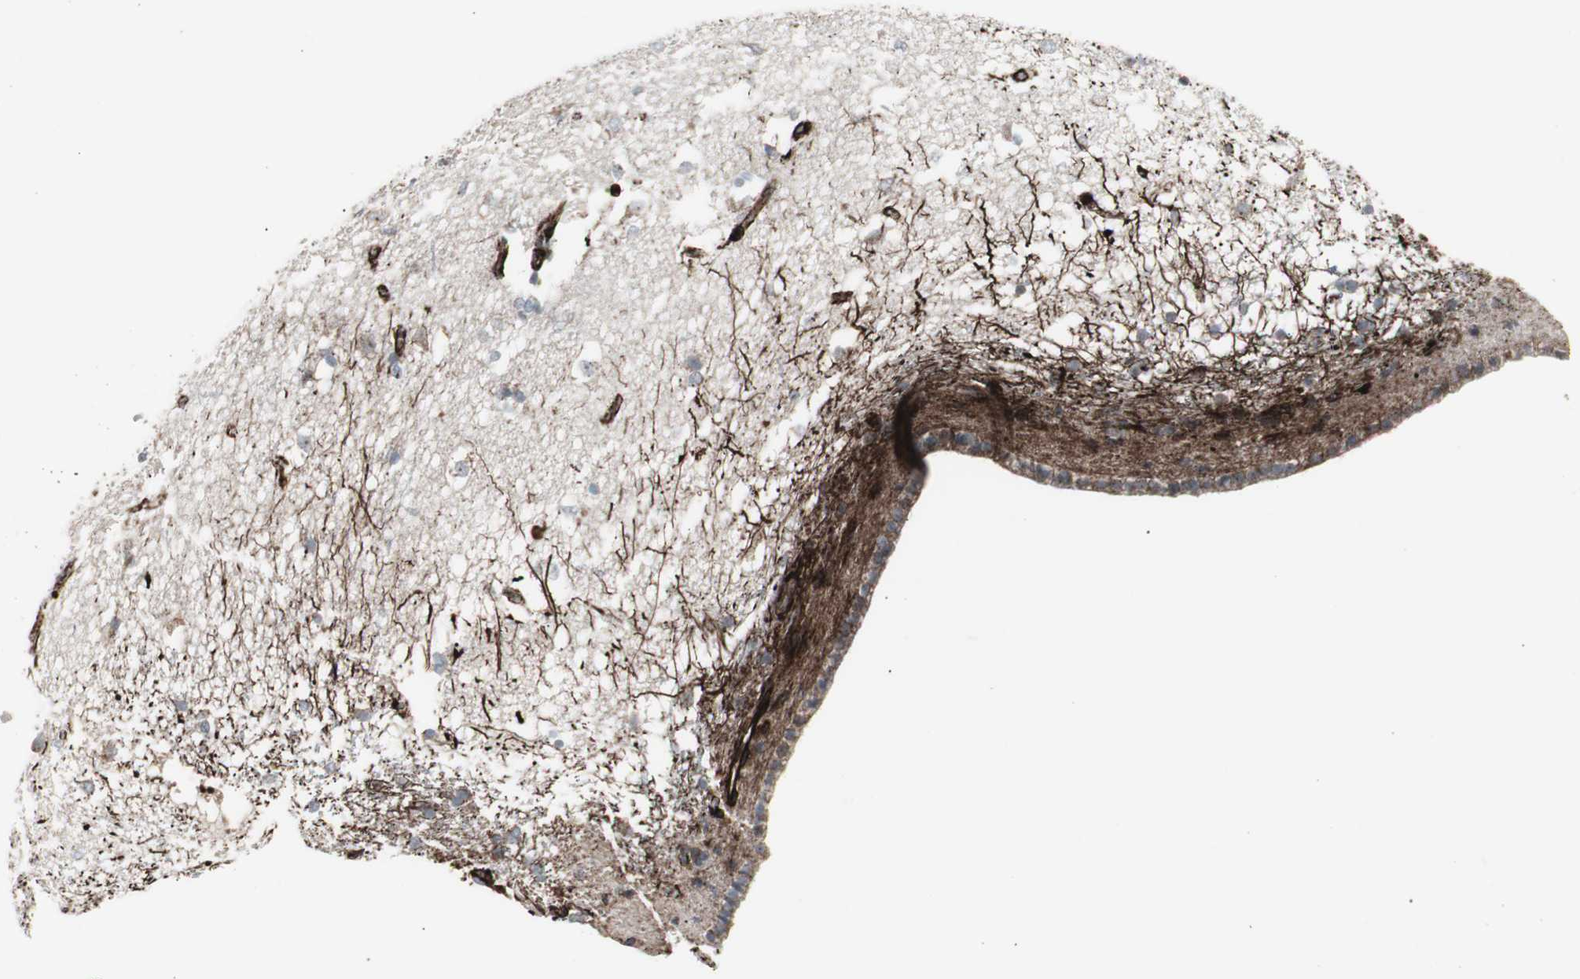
{"staining": {"intensity": "negative", "quantity": "none", "location": "none"}, "tissue": "caudate", "cell_type": "Glial cells", "image_type": "normal", "snomed": [{"axis": "morphology", "description": "Normal tissue, NOS"}, {"axis": "topography", "description": "Lateral ventricle wall"}], "caption": "Immunohistochemistry (IHC) of unremarkable caudate displays no staining in glial cells. (Brightfield microscopy of DAB (3,3'-diaminobenzidine) IHC at high magnification).", "gene": "PDGFA", "patient": {"sex": "female", "age": 19}}